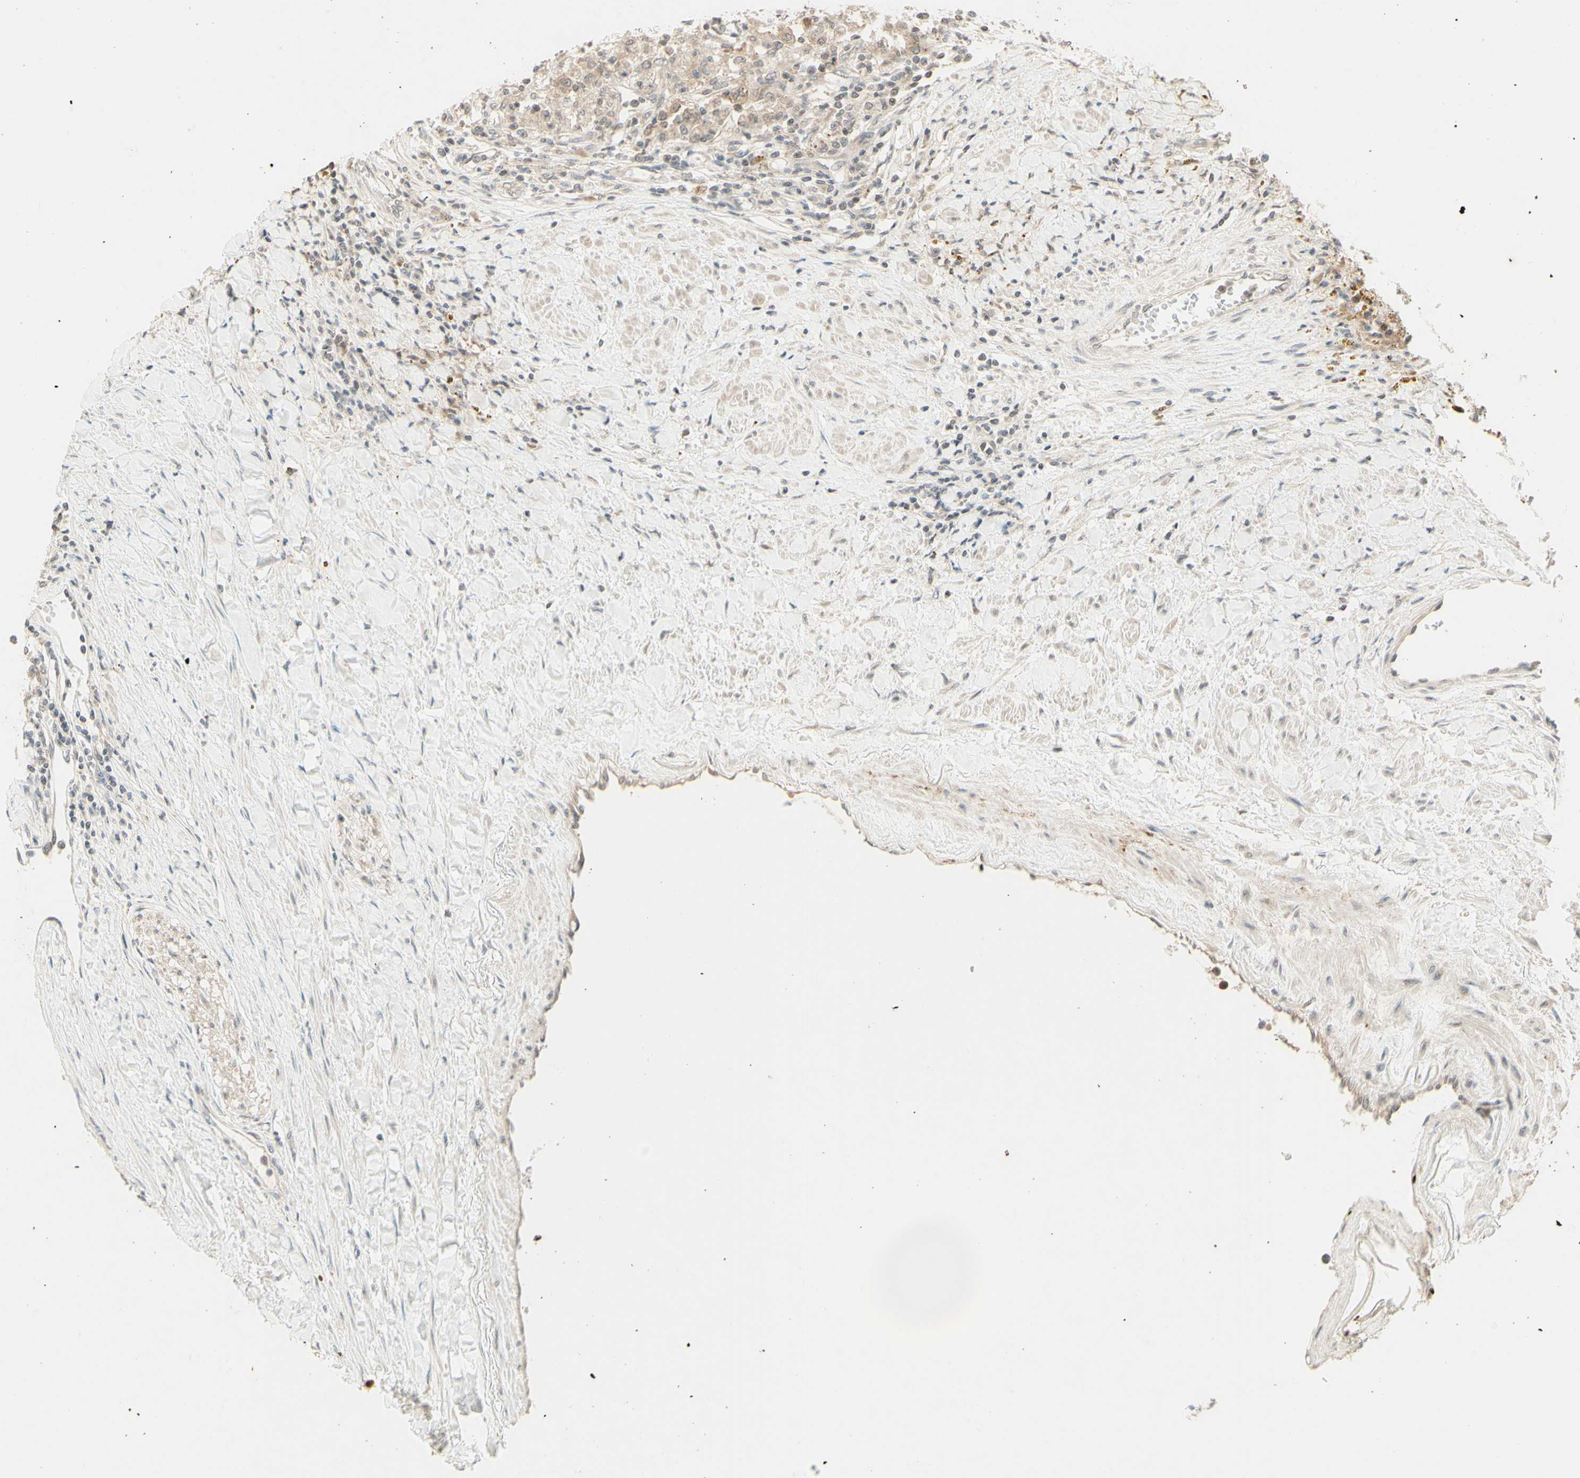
{"staining": {"intensity": "weak", "quantity": ">75%", "location": "cytoplasmic/membranous"}, "tissue": "renal cancer", "cell_type": "Tumor cells", "image_type": "cancer", "snomed": [{"axis": "morphology", "description": "Adenocarcinoma, NOS"}, {"axis": "topography", "description": "Kidney"}], "caption": "High-magnification brightfield microscopy of renal cancer (adenocarcinoma) stained with DAB (brown) and counterstained with hematoxylin (blue). tumor cells exhibit weak cytoplasmic/membranous staining is present in approximately>75% of cells.", "gene": "ZW10", "patient": {"sex": "male", "age": 68}}